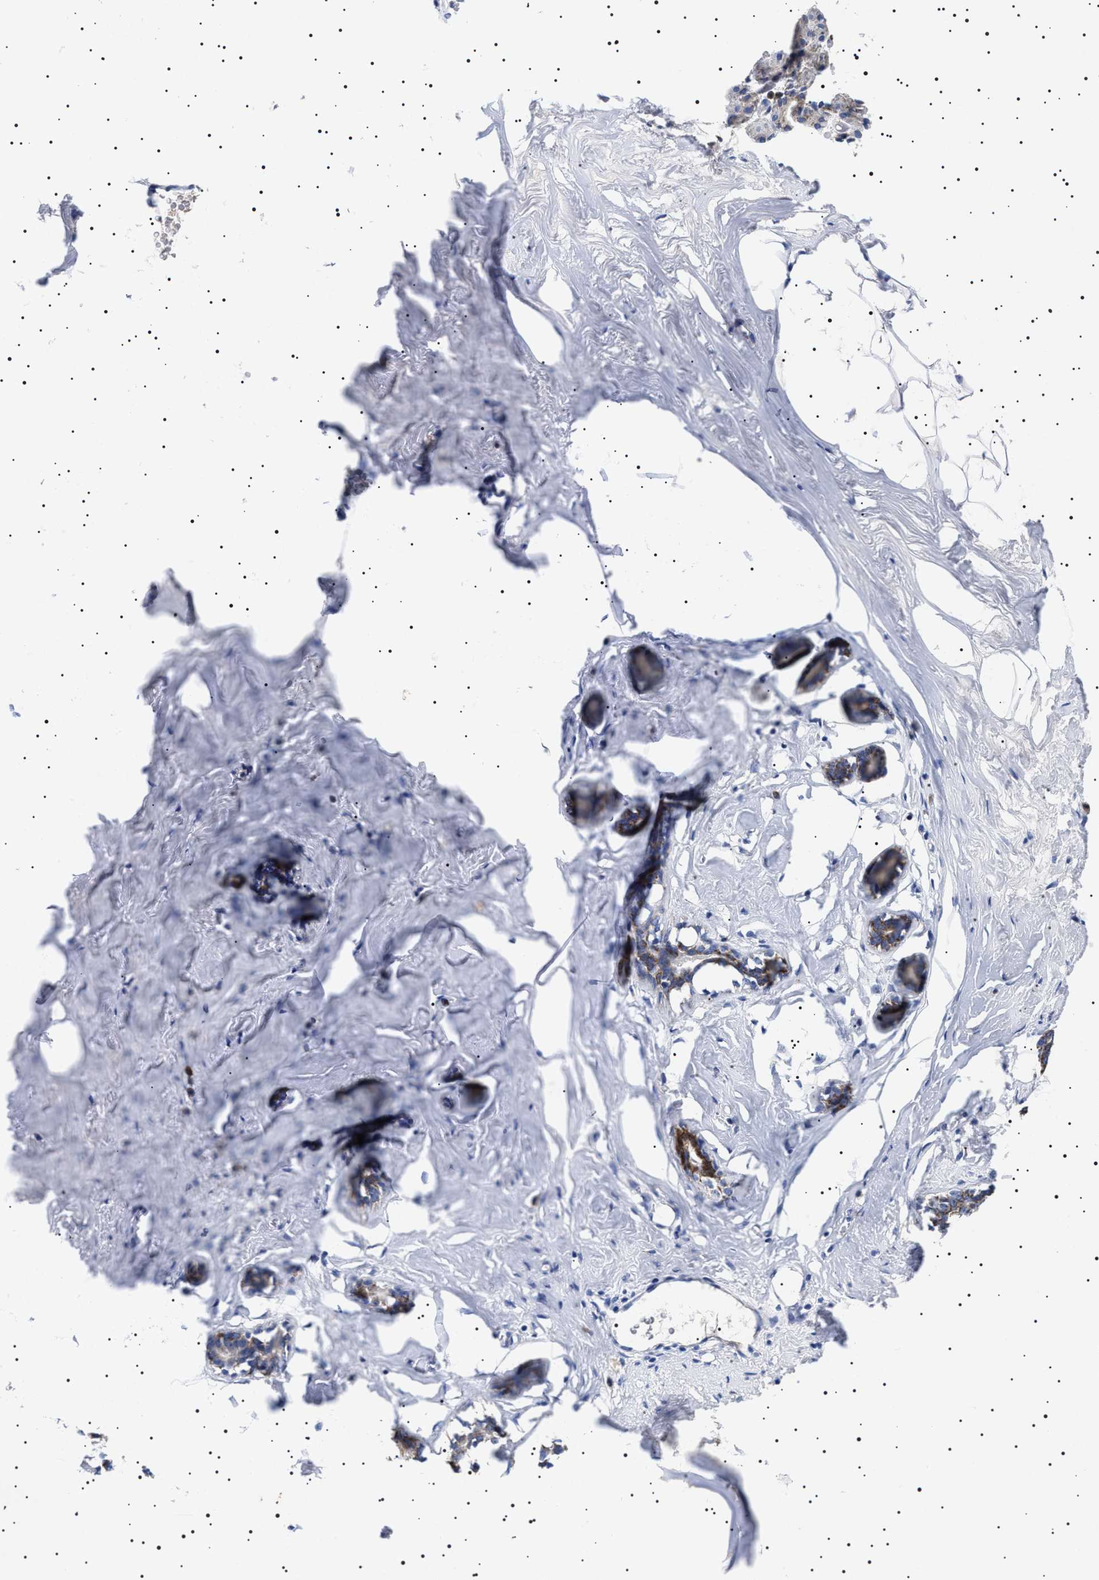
{"staining": {"intensity": "negative", "quantity": "none", "location": "none"}, "tissue": "adipose tissue", "cell_type": "Adipocytes", "image_type": "normal", "snomed": [{"axis": "morphology", "description": "Normal tissue, NOS"}, {"axis": "morphology", "description": "Fibrosis, NOS"}, {"axis": "topography", "description": "Breast"}, {"axis": "topography", "description": "Adipose tissue"}], "caption": "Adipose tissue stained for a protein using IHC demonstrates no expression adipocytes.", "gene": "CHRDL2", "patient": {"sex": "female", "age": 39}}